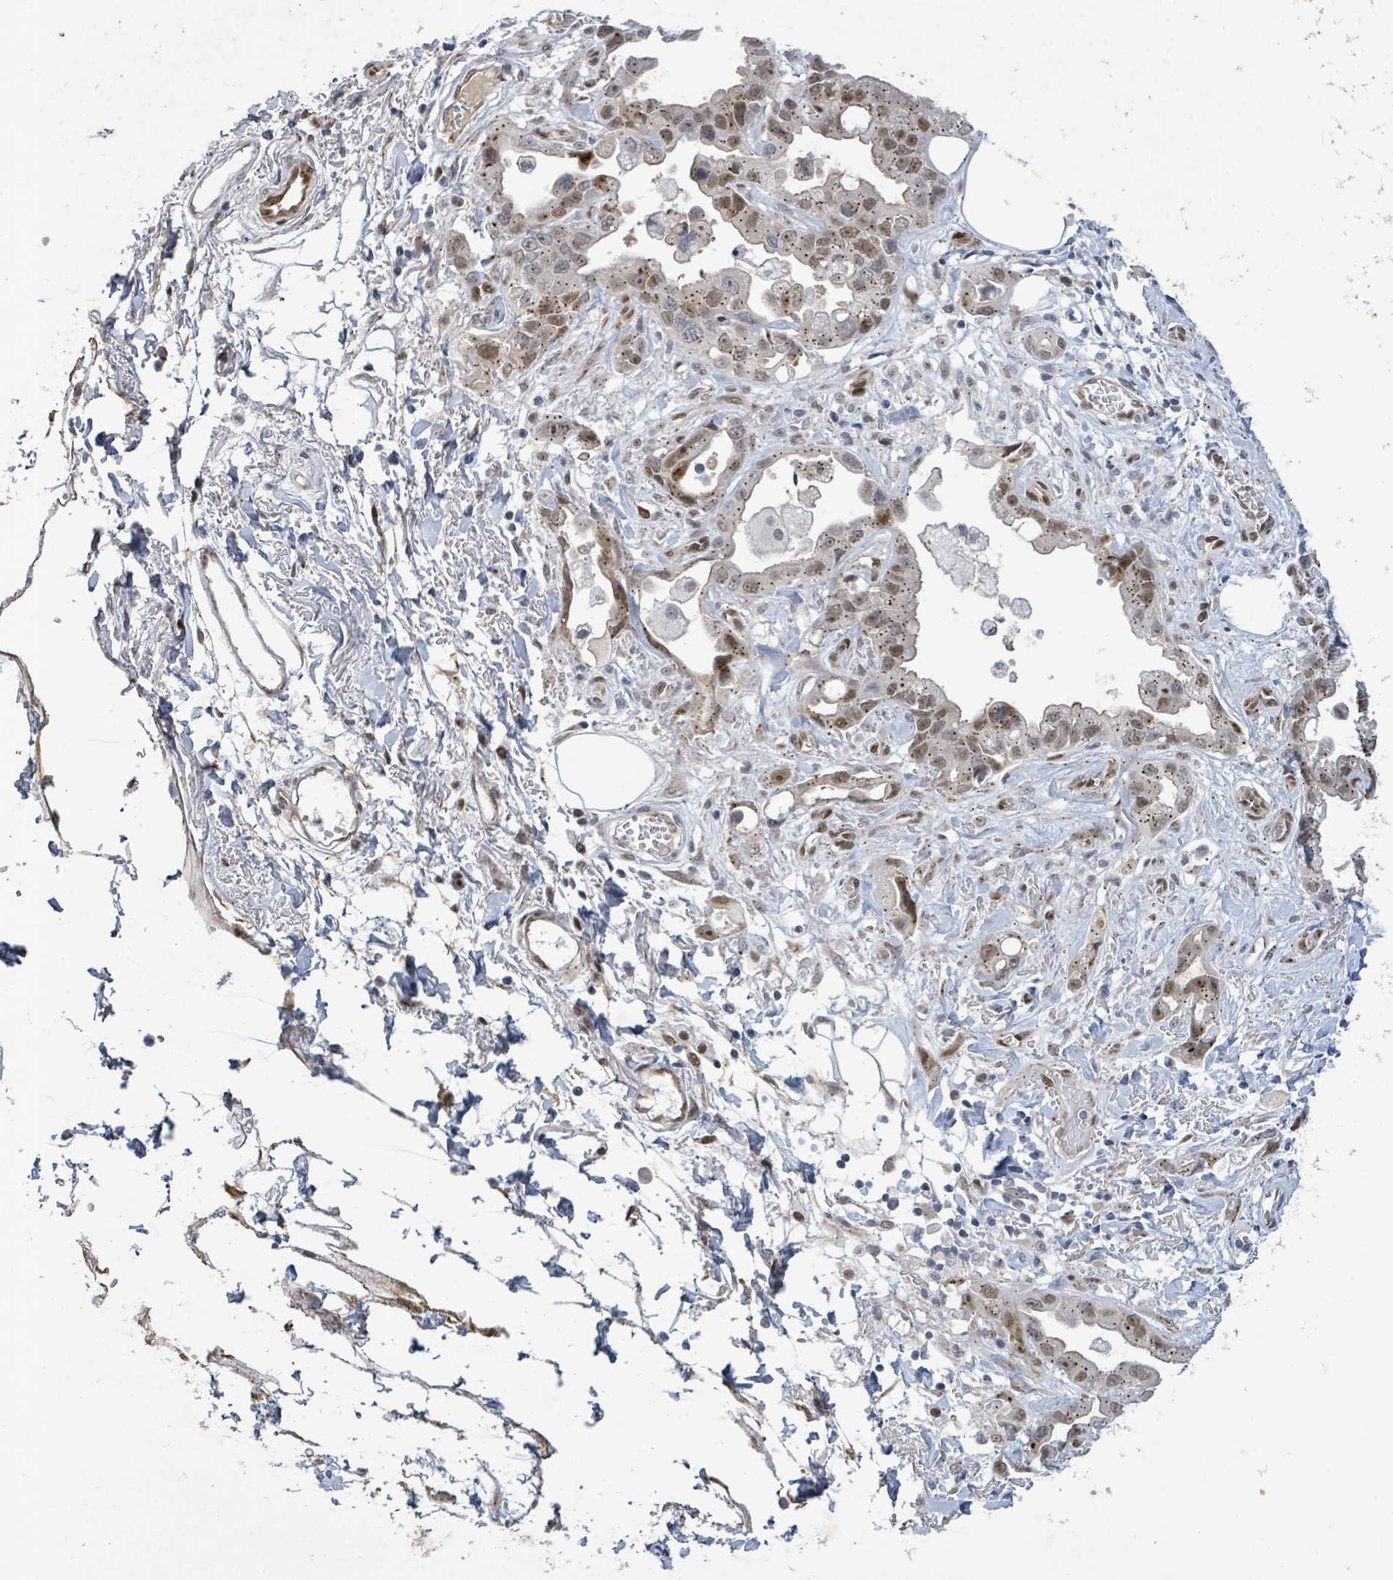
{"staining": {"intensity": "moderate", "quantity": "25%-75%", "location": "nuclear"}, "tissue": "stomach cancer", "cell_type": "Tumor cells", "image_type": "cancer", "snomed": [{"axis": "morphology", "description": "Adenocarcinoma, NOS"}, {"axis": "topography", "description": "Stomach"}], "caption": "Tumor cells show medium levels of moderate nuclear expression in approximately 25%-75% of cells in human adenocarcinoma (stomach).", "gene": "TUSC1", "patient": {"sex": "male", "age": 55}}